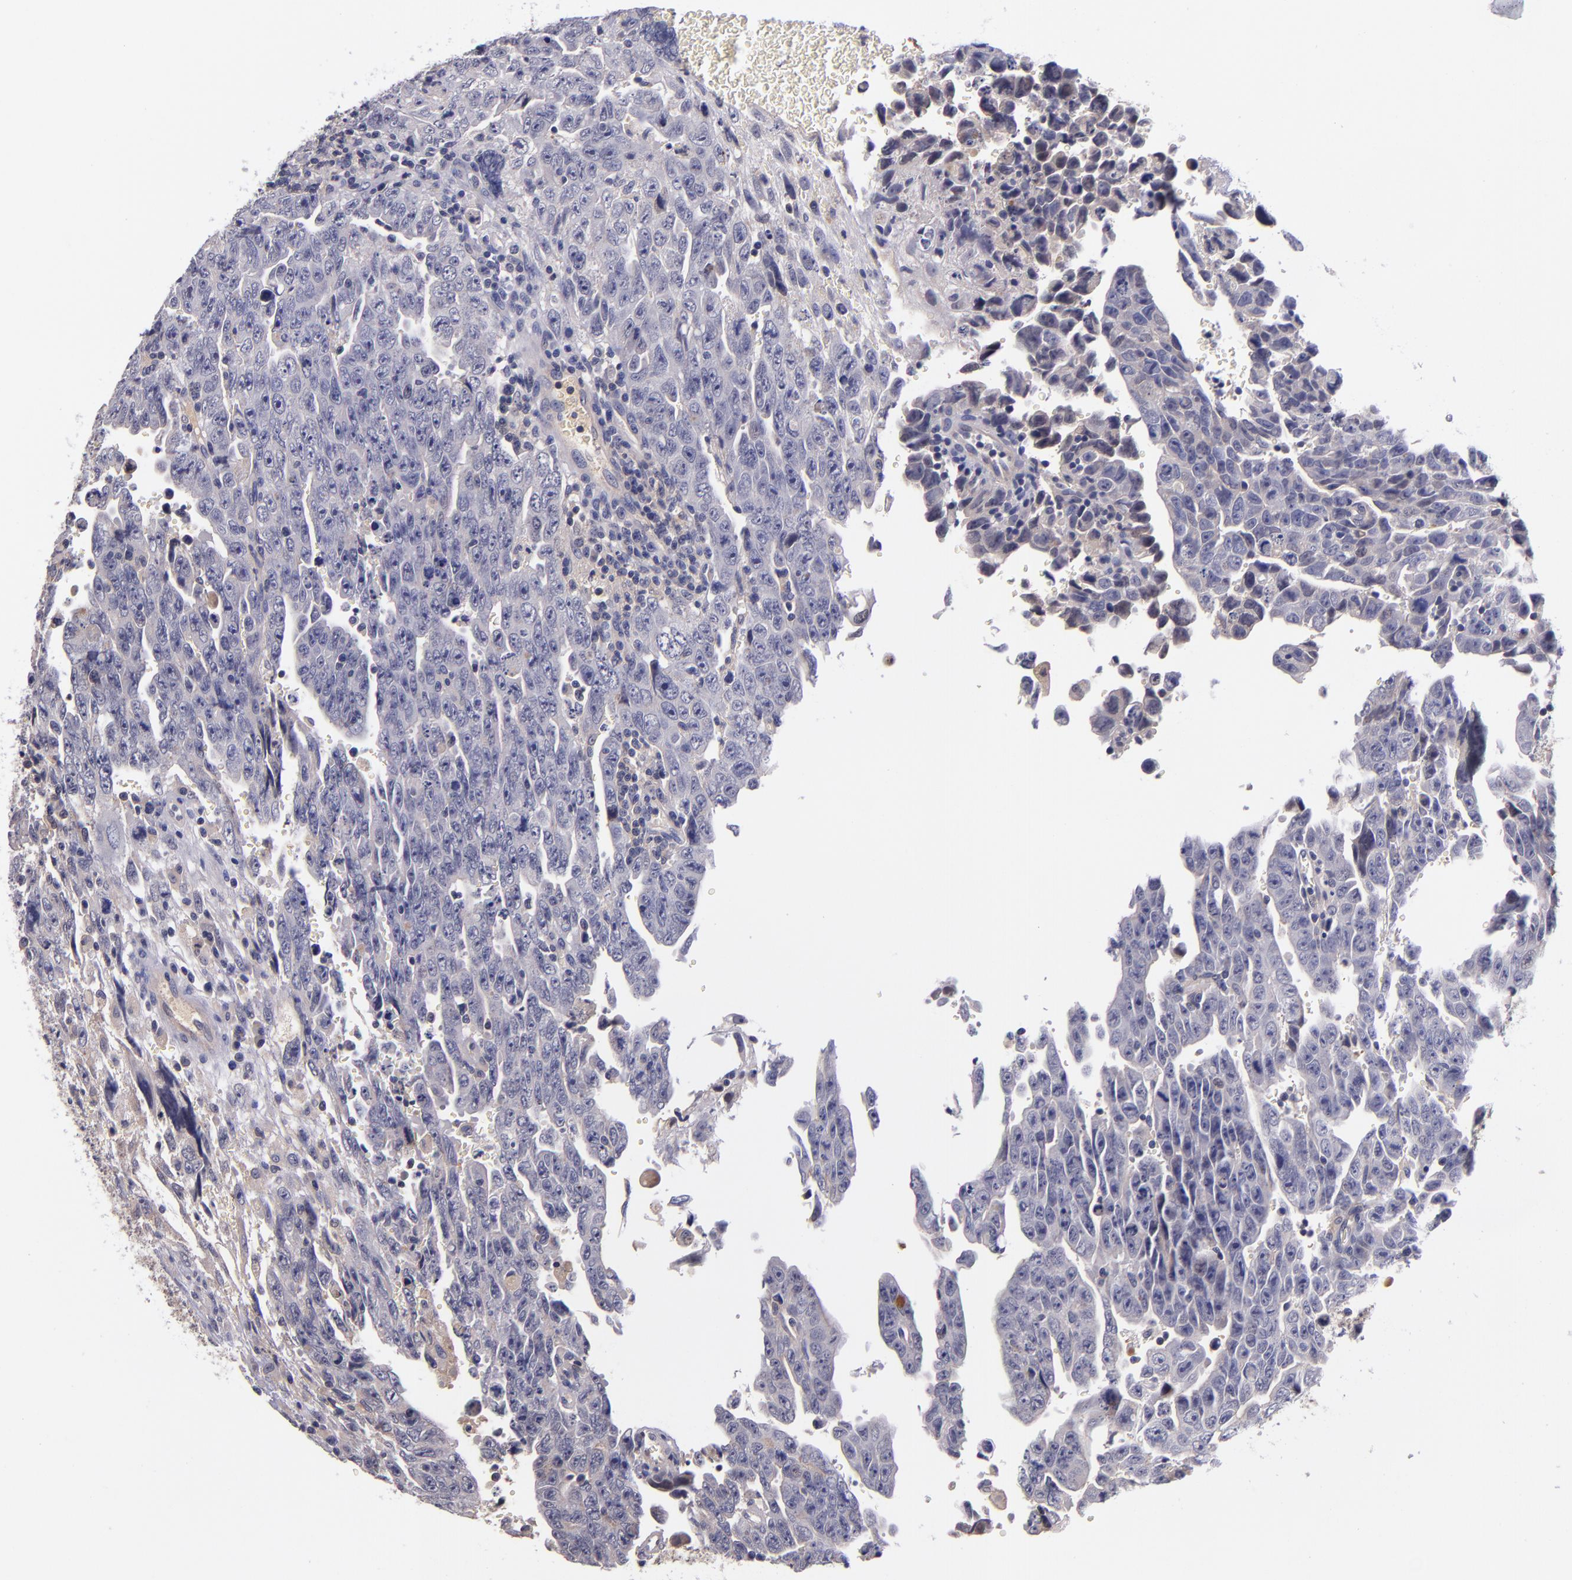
{"staining": {"intensity": "weak", "quantity": "<25%", "location": "cytoplasmic/membranous"}, "tissue": "testis cancer", "cell_type": "Tumor cells", "image_type": "cancer", "snomed": [{"axis": "morphology", "description": "Carcinoma, Embryonal, NOS"}, {"axis": "topography", "description": "Testis"}], "caption": "IHC histopathology image of testis cancer stained for a protein (brown), which reveals no expression in tumor cells.", "gene": "RBP4", "patient": {"sex": "male", "age": 28}}